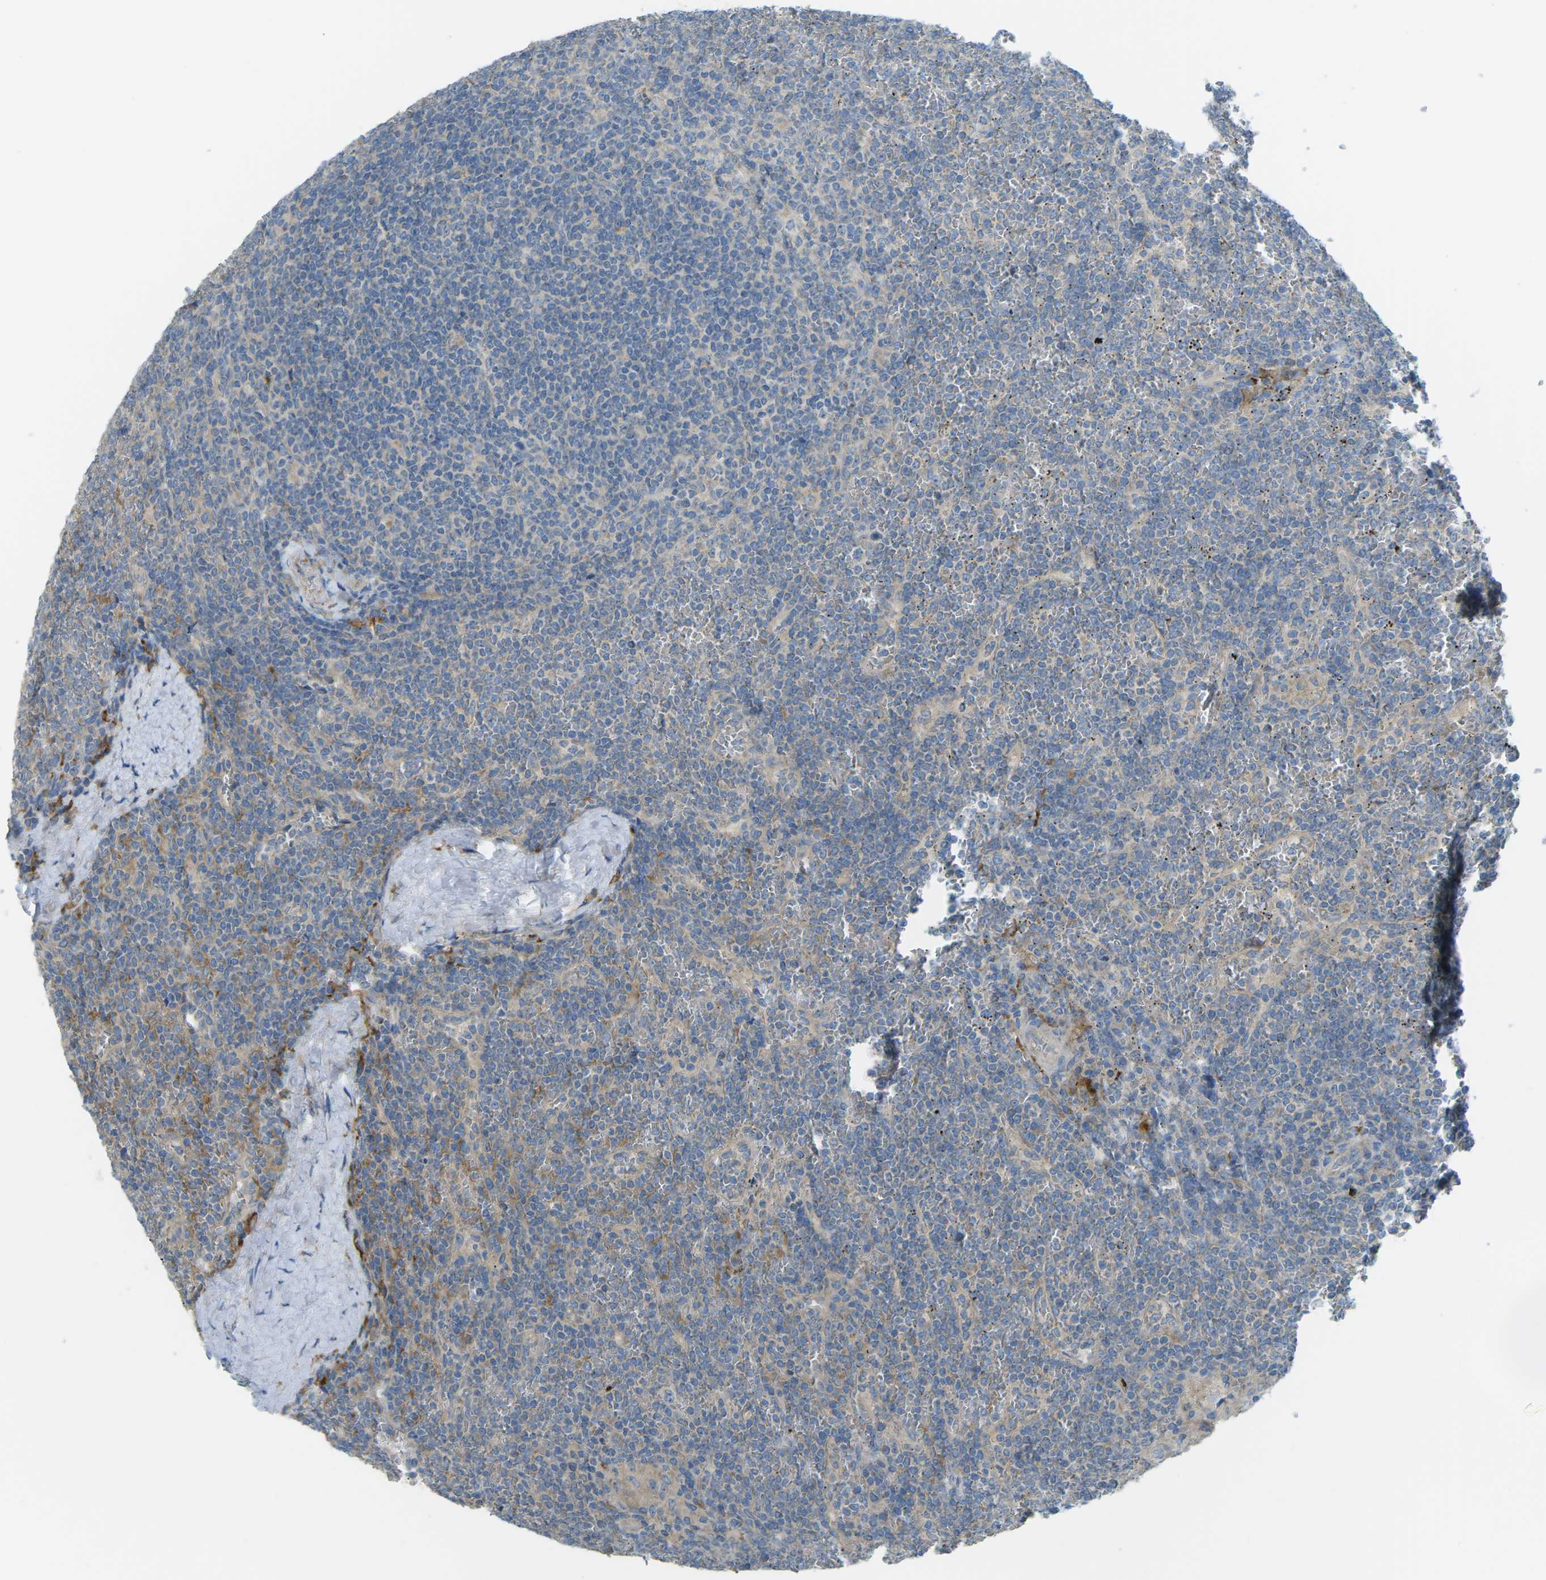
{"staining": {"intensity": "weak", "quantity": "<25%", "location": "cytoplasmic/membranous"}, "tissue": "lymphoma", "cell_type": "Tumor cells", "image_type": "cancer", "snomed": [{"axis": "morphology", "description": "Malignant lymphoma, non-Hodgkin's type, Low grade"}, {"axis": "topography", "description": "Spleen"}], "caption": "Lymphoma was stained to show a protein in brown. There is no significant staining in tumor cells.", "gene": "MYLK4", "patient": {"sex": "female", "age": 19}}